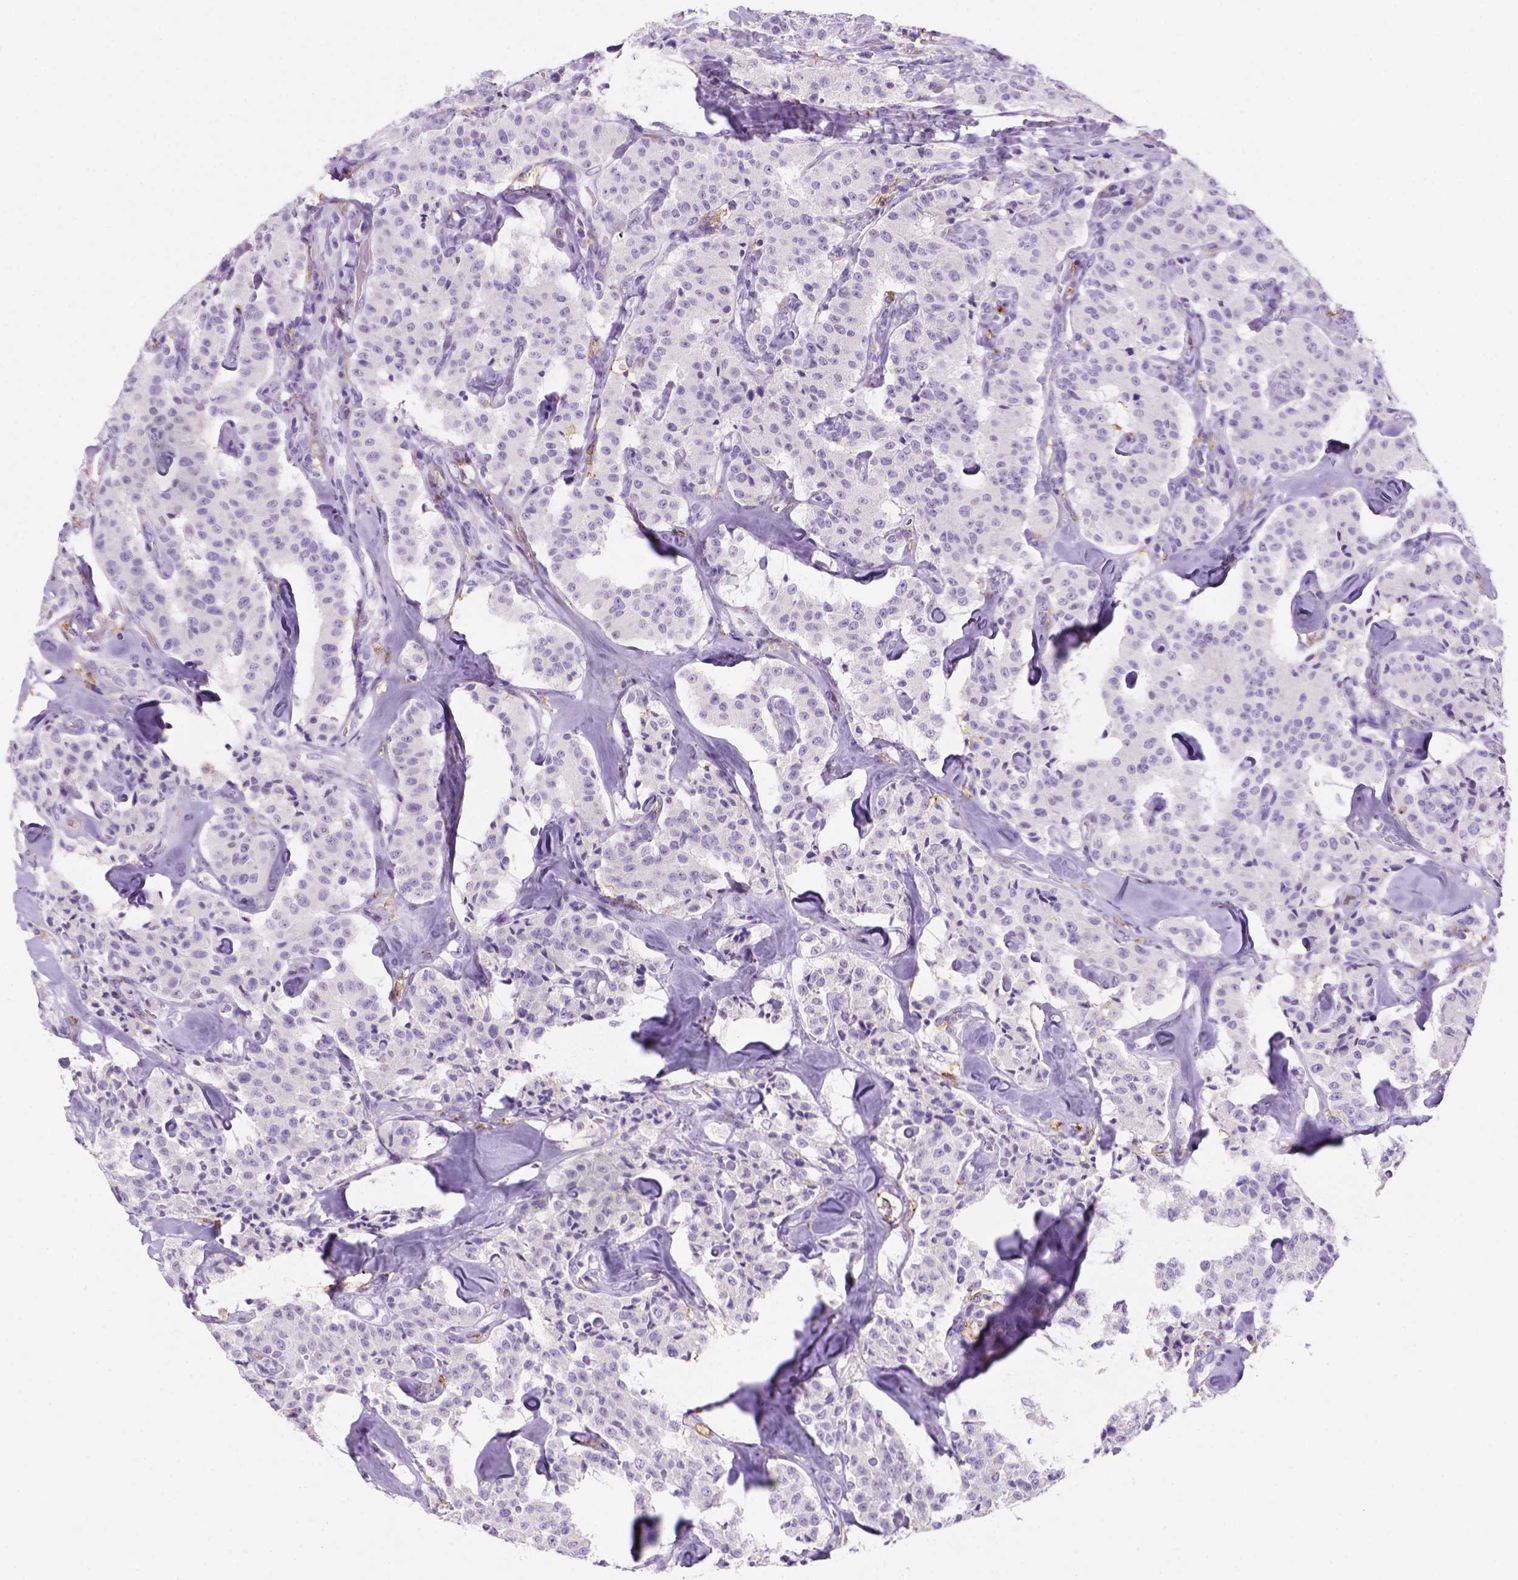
{"staining": {"intensity": "negative", "quantity": "none", "location": "none"}, "tissue": "carcinoid", "cell_type": "Tumor cells", "image_type": "cancer", "snomed": [{"axis": "morphology", "description": "Carcinoid, malignant, NOS"}, {"axis": "topography", "description": "Pancreas"}], "caption": "The histopathology image shows no significant expression in tumor cells of carcinoid.", "gene": "CD14", "patient": {"sex": "male", "age": 41}}